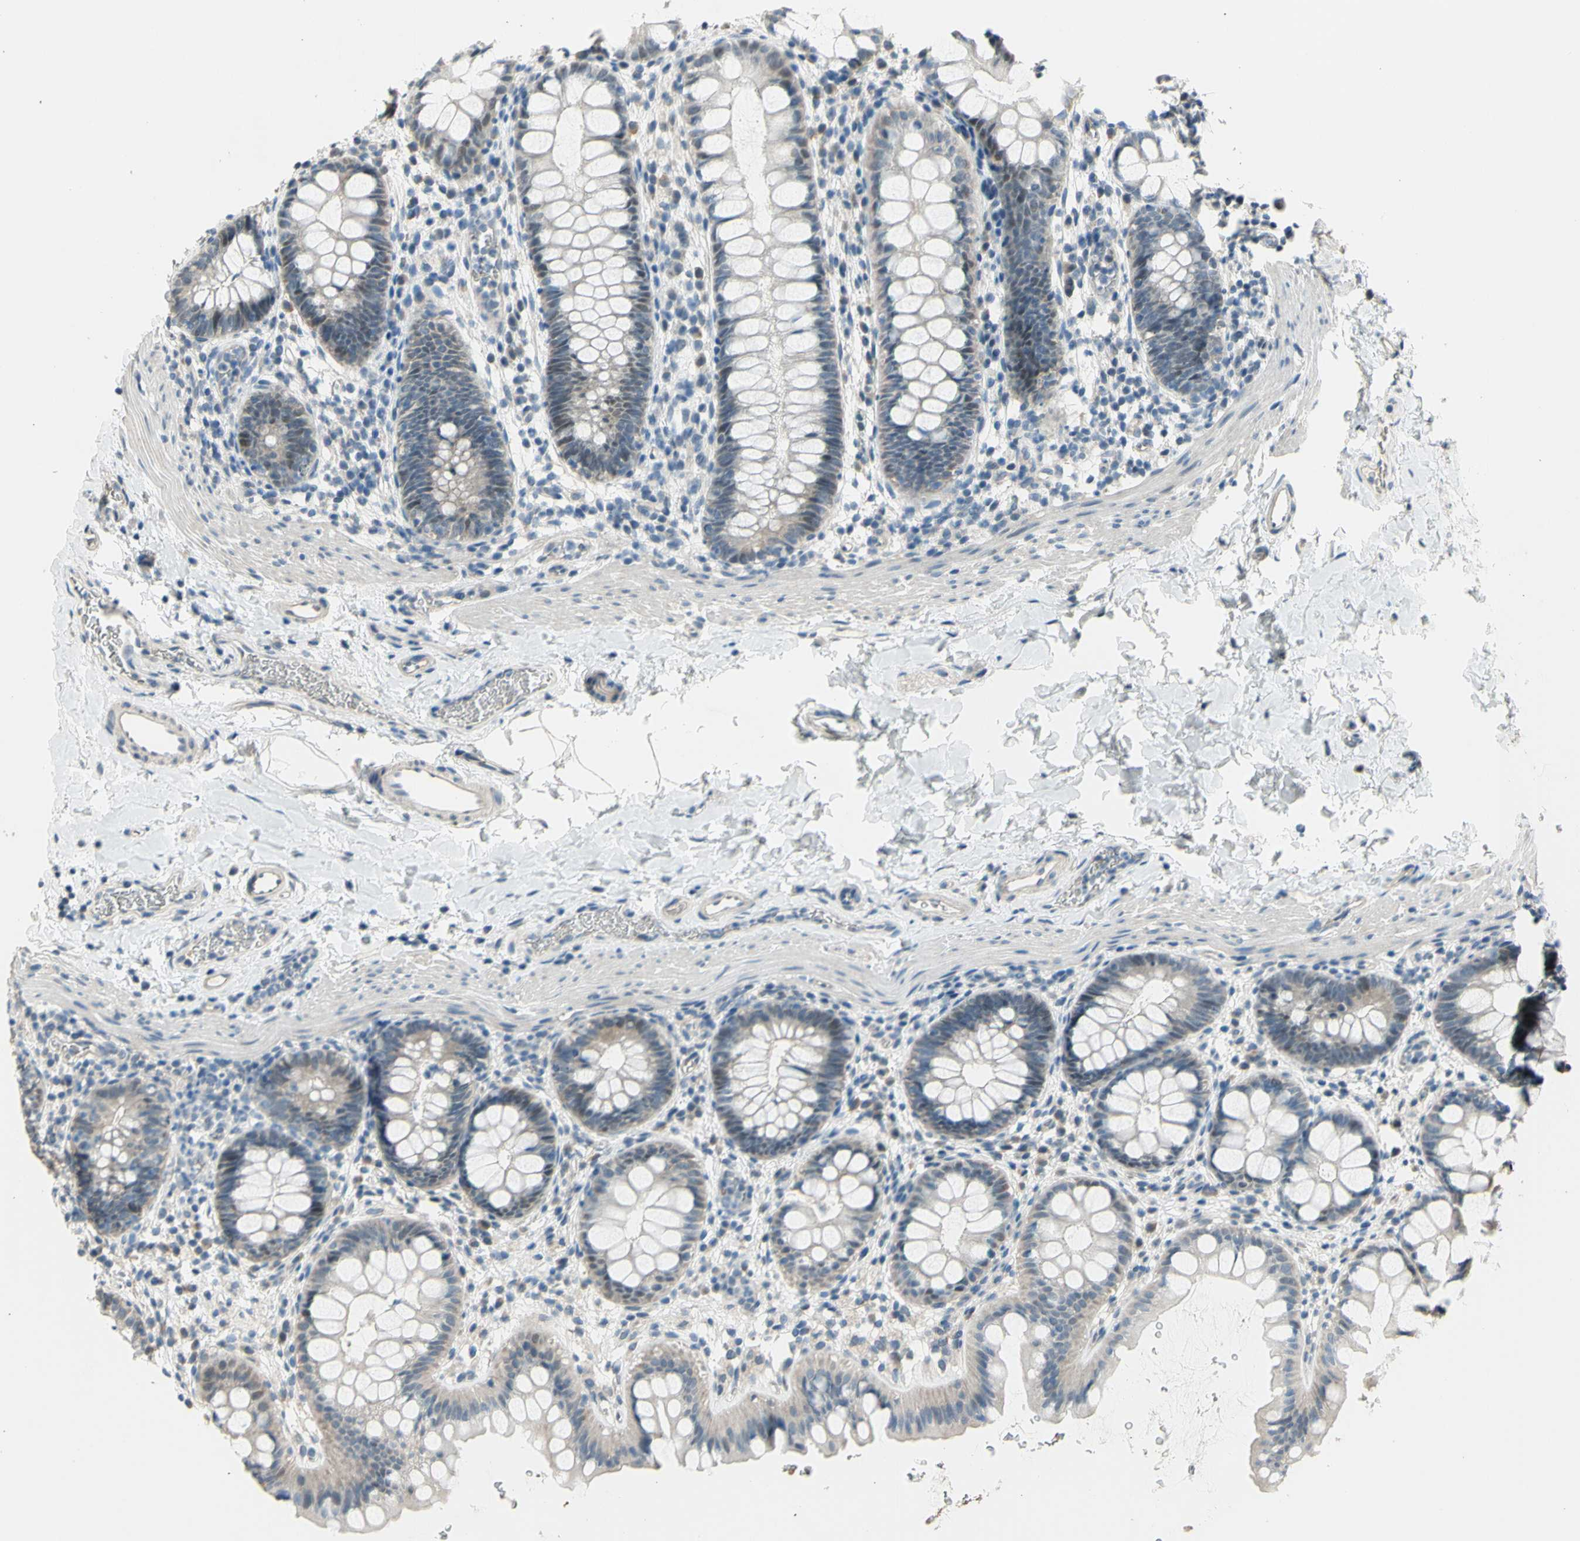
{"staining": {"intensity": "weak", "quantity": "<25%", "location": "cytoplasmic/membranous,nuclear"}, "tissue": "rectum", "cell_type": "Glandular cells", "image_type": "normal", "snomed": [{"axis": "morphology", "description": "Normal tissue, NOS"}, {"axis": "topography", "description": "Rectum"}], "caption": "Immunohistochemistry micrograph of benign rectum: human rectum stained with DAB displays no significant protein expression in glandular cells.", "gene": "ZNF184", "patient": {"sex": "female", "age": 24}}